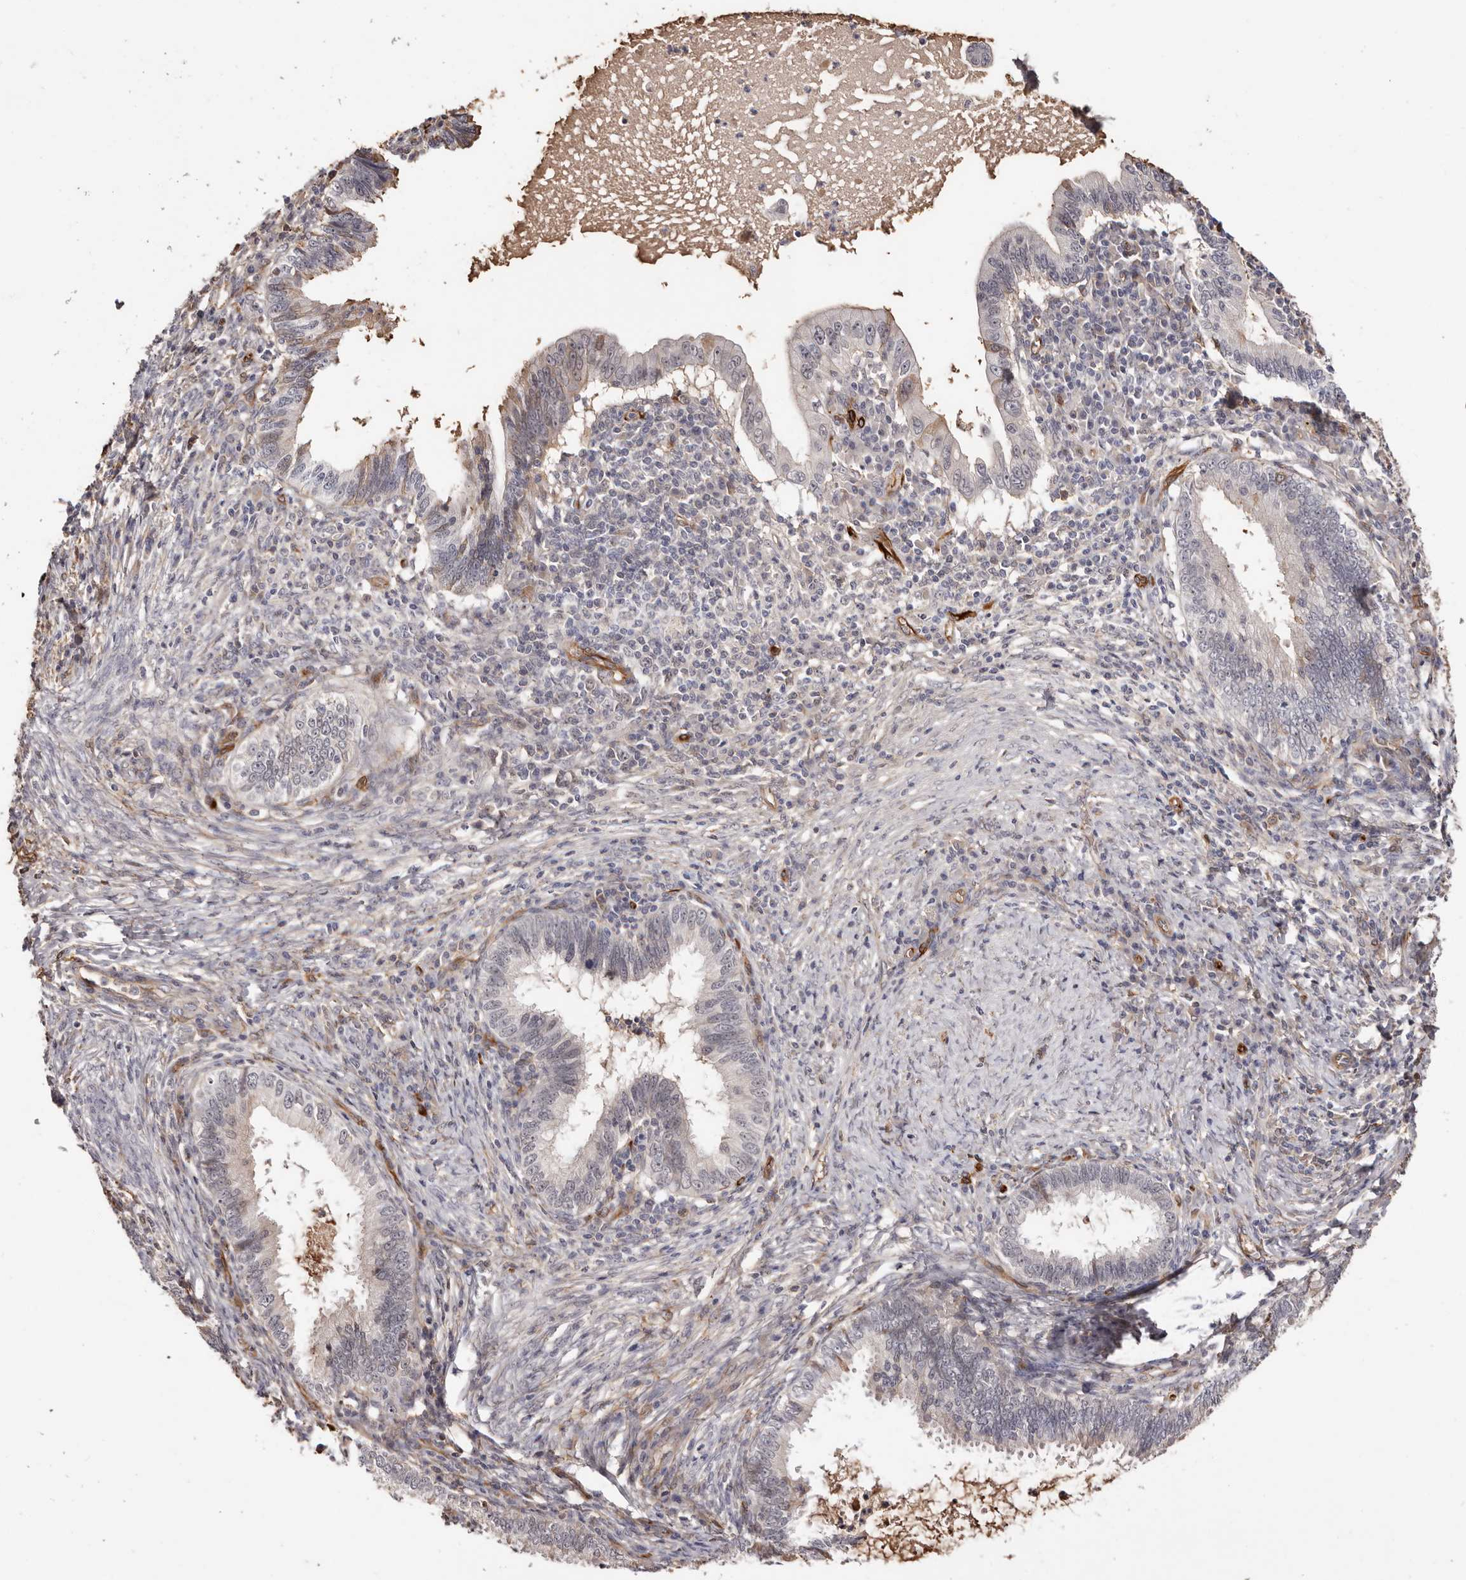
{"staining": {"intensity": "moderate", "quantity": "<25%", "location": "cytoplasmic/membranous"}, "tissue": "cervical cancer", "cell_type": "Tumor cells", "image_type": "cancer", "snomed": [{"axis": "morphology", "description": "Adenocarcinoma, NOS"}, {"axis": "topography", "description": "Cervix"}], "caption": "Adenocarcinoma (cervical) was stained to show a protein in brown. There is low levels of moderate cytoplasmic/membranous staining in about <25% of tumor cells. The protein of interest is stained brown, and the nuclei are stained in blue (DAB IHC with brightfield microscopy, high magnification).", "gene": "ZNF557", "patient": {"sex": "female", "age": 36}}